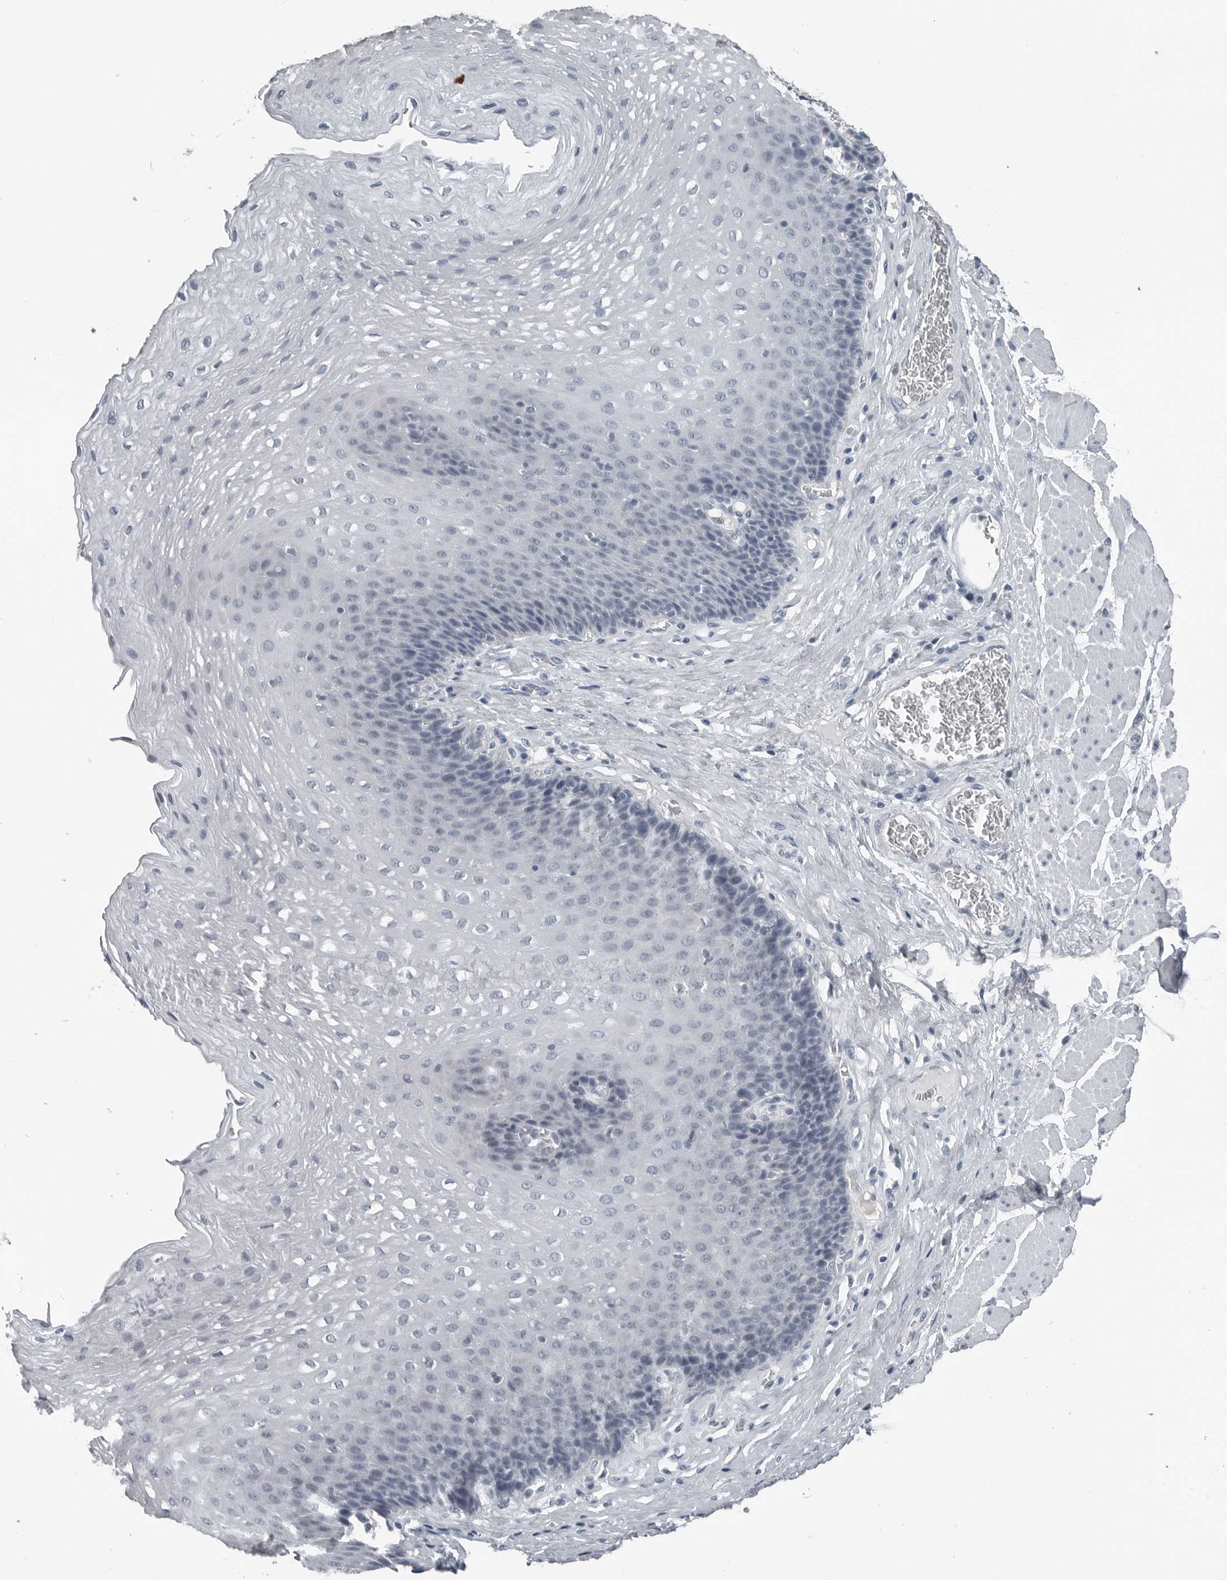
{"staining": {"intensity": "negative", "quantity": "none", "location": "none"}, "tissue": "esophagus", "cell_type": "Squamous epithelial cells", "image_type": "normal", "snomed": [{"axis": "morphology", "description": "Normal tissue, NOS"}, {"axis": "topography", "description": "Esophagus"}], "caption": "Protein analysis of unremarkable esophagus reveals no significant staining in squamous epithelial cells.", "gene": "SPINK1", "patient": {"sex": "female", "age": 66}}